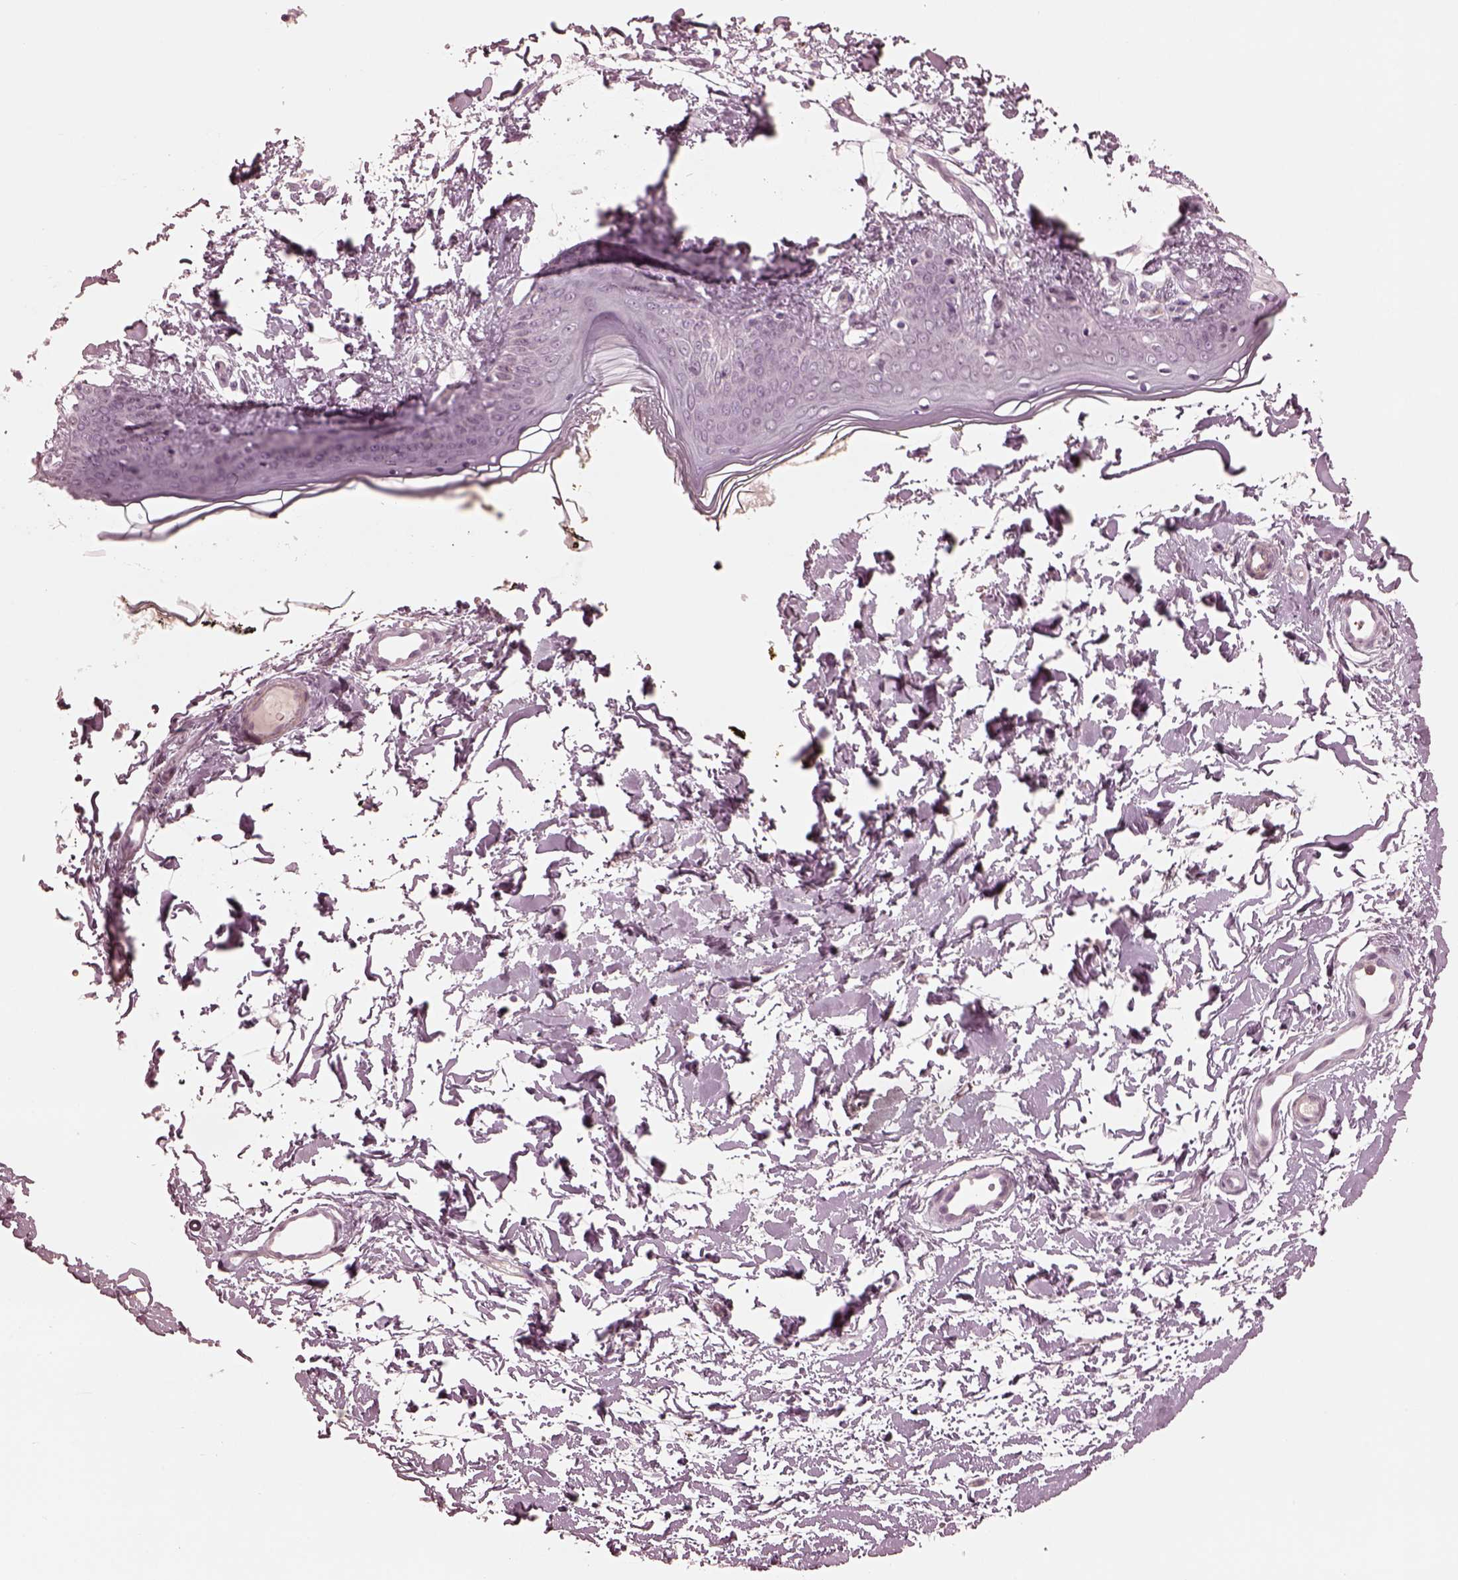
{"staining": {"intensity": "negative", "quantity": "none", "location": "none"}, "tissue": "skin", "cell_type": "Fibroblasts", "image_type": "normal", "snomed": [{"axis": "morphology", "description": "Normal tissue, NOS"}, {"axis": "topography", "description": "Skin"}], "caption": "This is a histopathology image of IHC staining of unremarkable skin, which shows no staining in fibroblasts.", "gene": "CCDC170", "patient": {"sex": "female", "age": 34}}